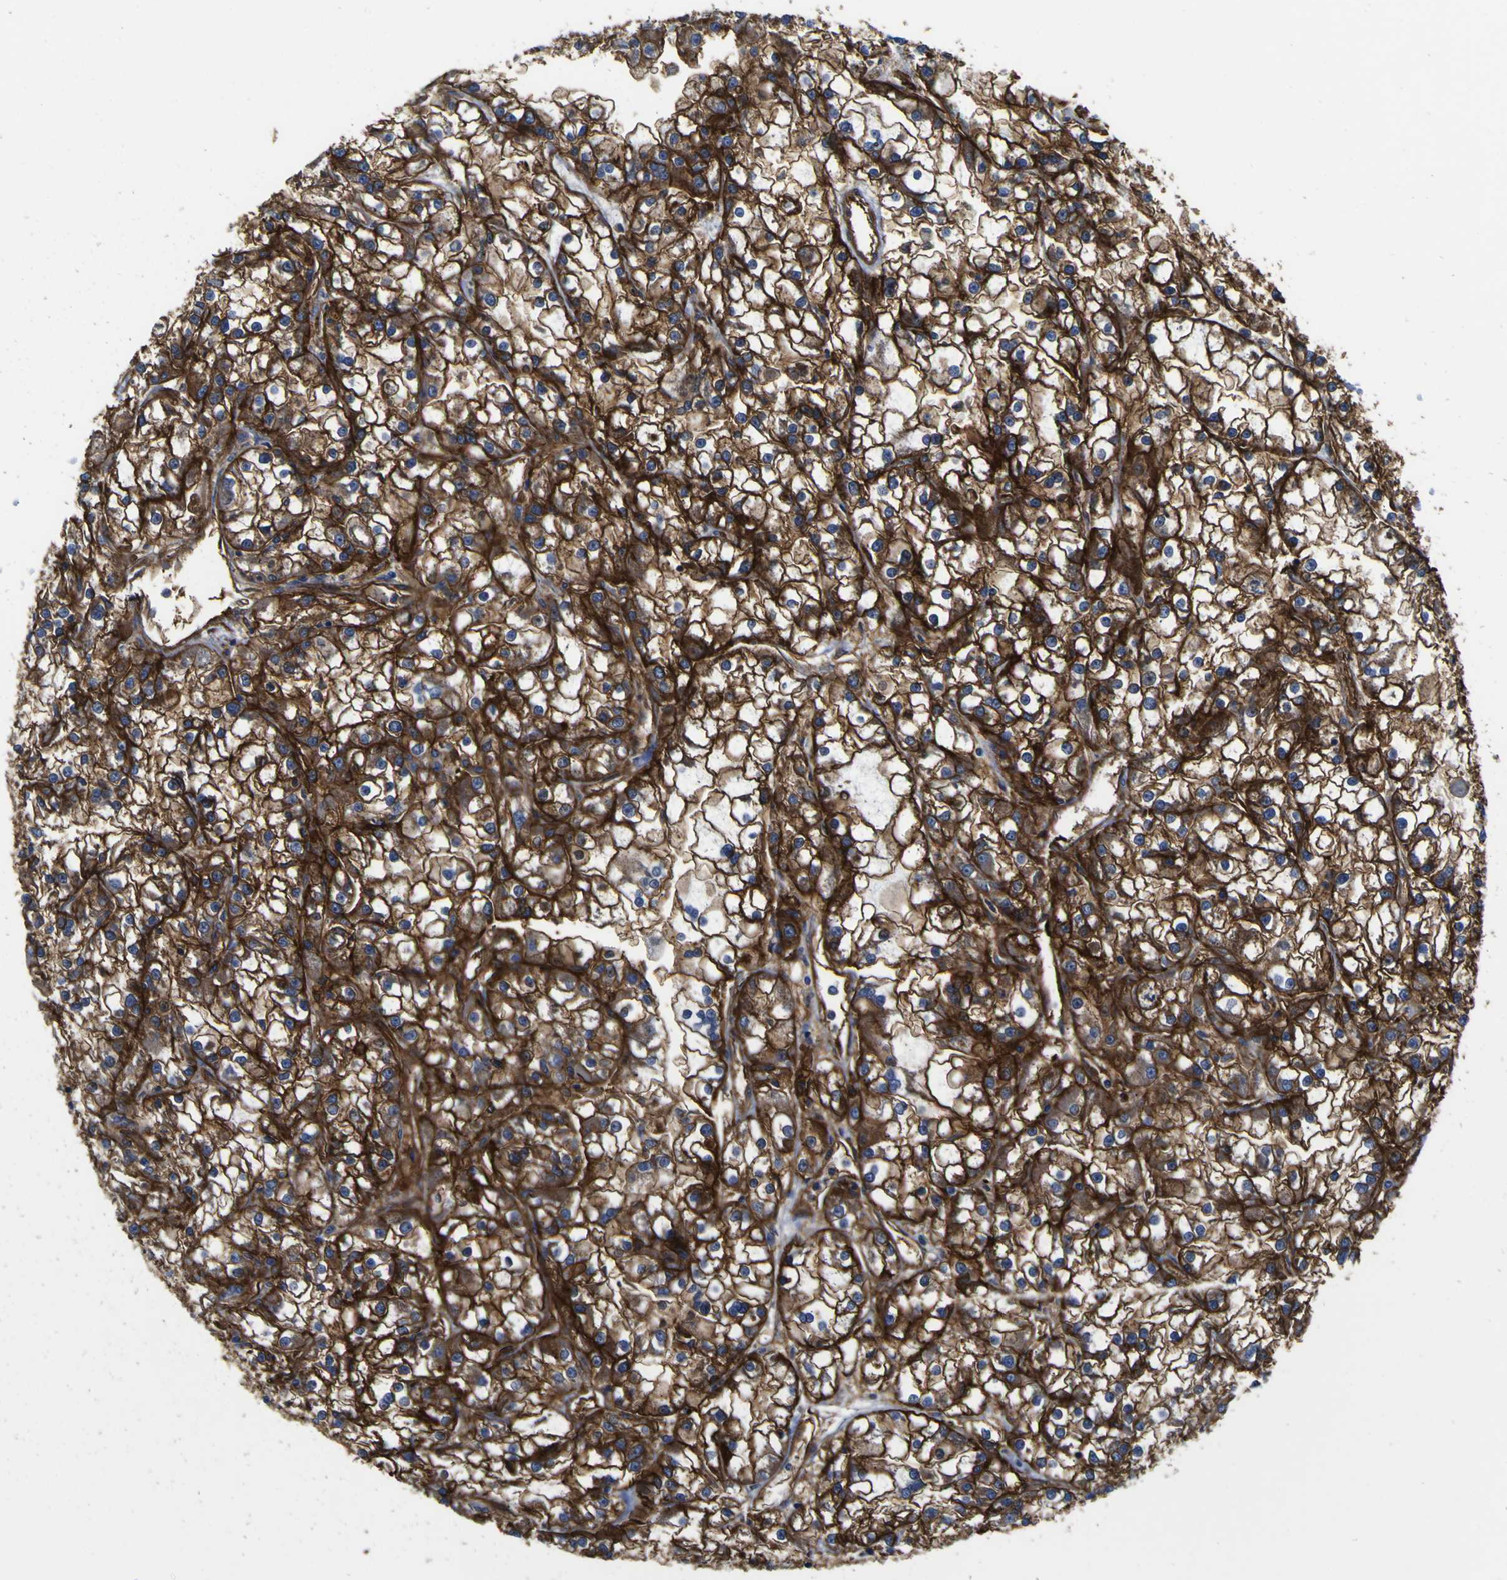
{"staining": {"intensity": "strong", "quantity": ">75%", "location": "cytoplasmic/membranous"}, "tissue": "renal cancer", "cell_type": "Tumor cells", "image_type": "cancer", "snomed": [{"axis": "morphology", "description": "Adenocarcinoma, NOS"}, {"axis": "topography", "description": "Kidney"}], "caption": "Renal cancer stained with a brown dye reveals strong cytoplasmic/membranous positive expression in approximately >75% of tumor cells.", "gene": "CD151", "patient": {"sex": "female", "age": 52}}